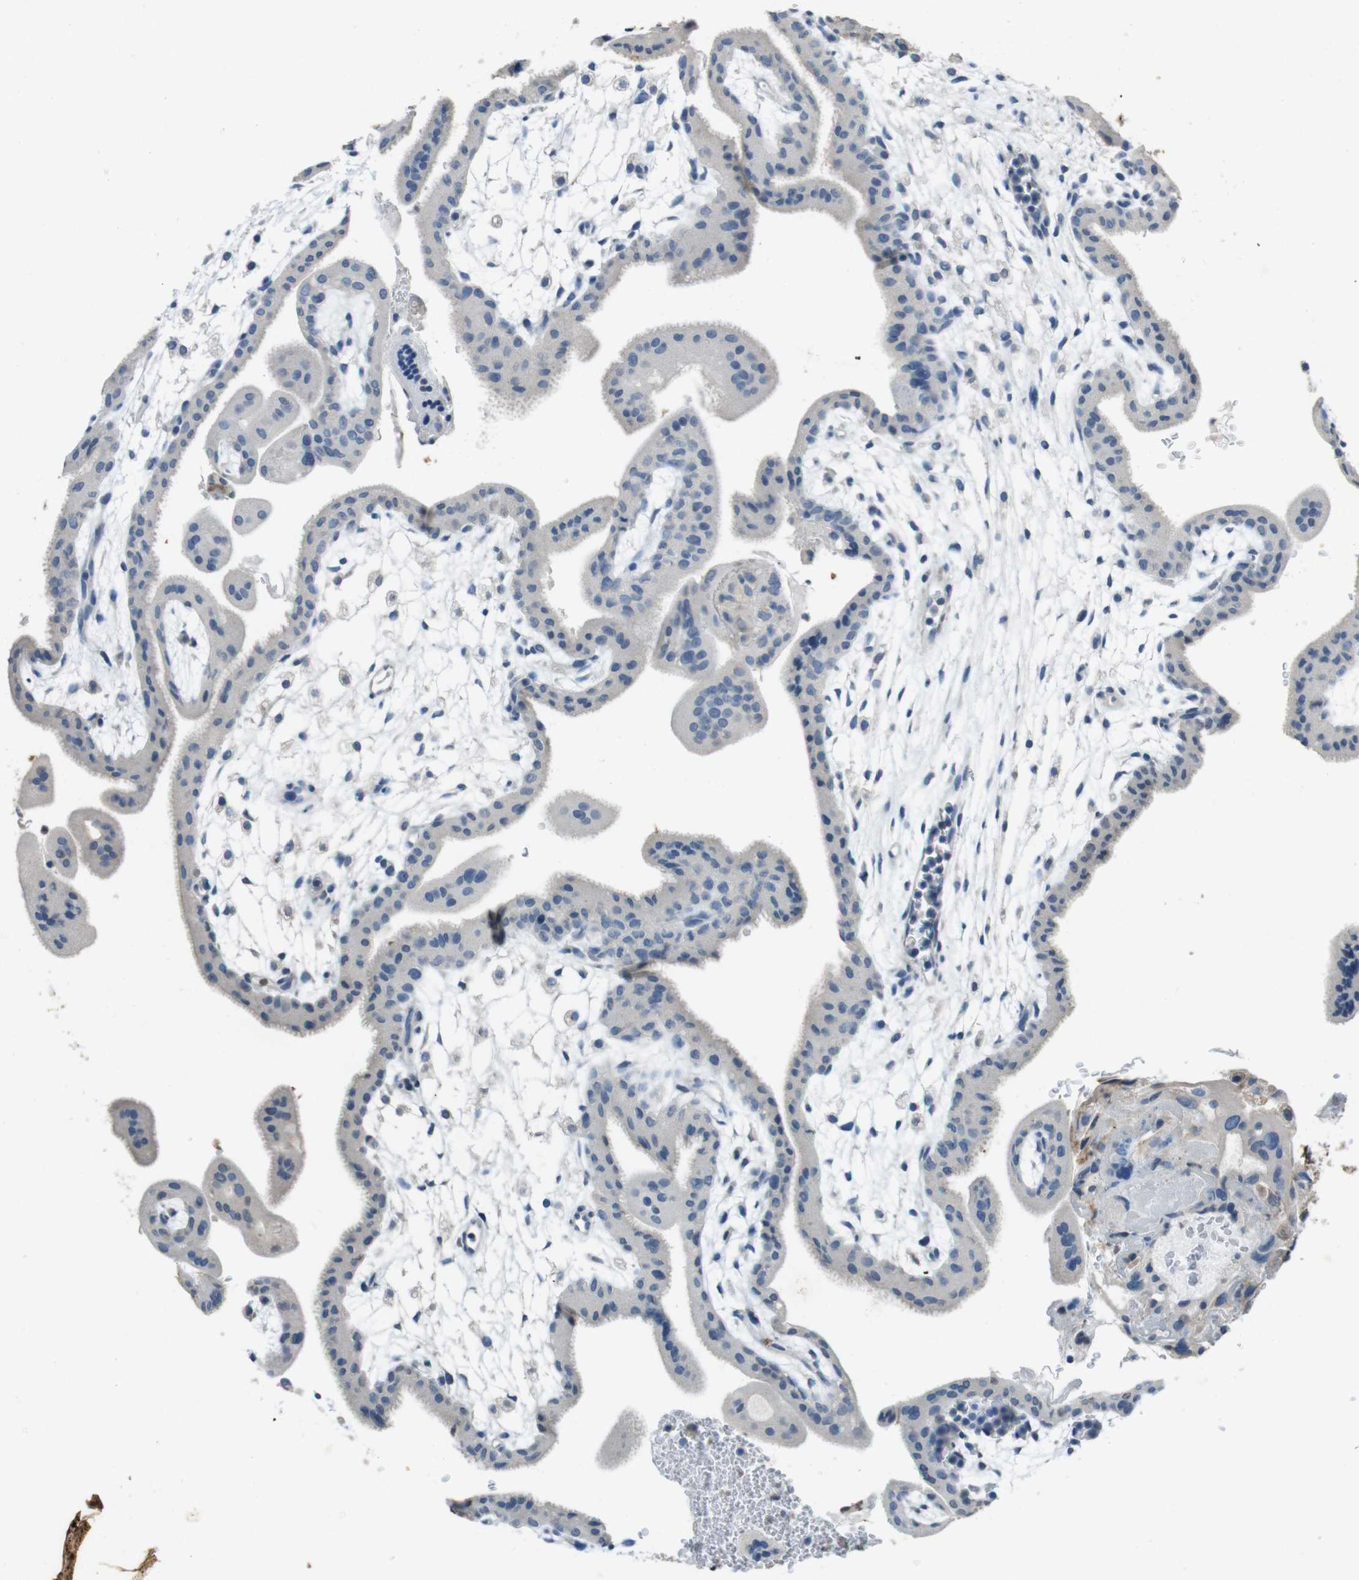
{"staining": {"intensity": "moderate", "quantity": ">75%", "location": "cytoplasmic/membranous"}, "tissue": "placenta", "cell_type": "Trophoblastic cells", "image_type": "normal", "snomed": [{"axis": "morphology", "description": "Normal tissue, NOS"}, {"axis": "topography", "description": "Placenta"}], "caption": "Trophoblastic cells demonstrate moderate cytoplasmic/membranous positivity in about >75% of cells in benign placenta.", "gene": "STBD1", "patient": {"sex": "female", "age": 18}}